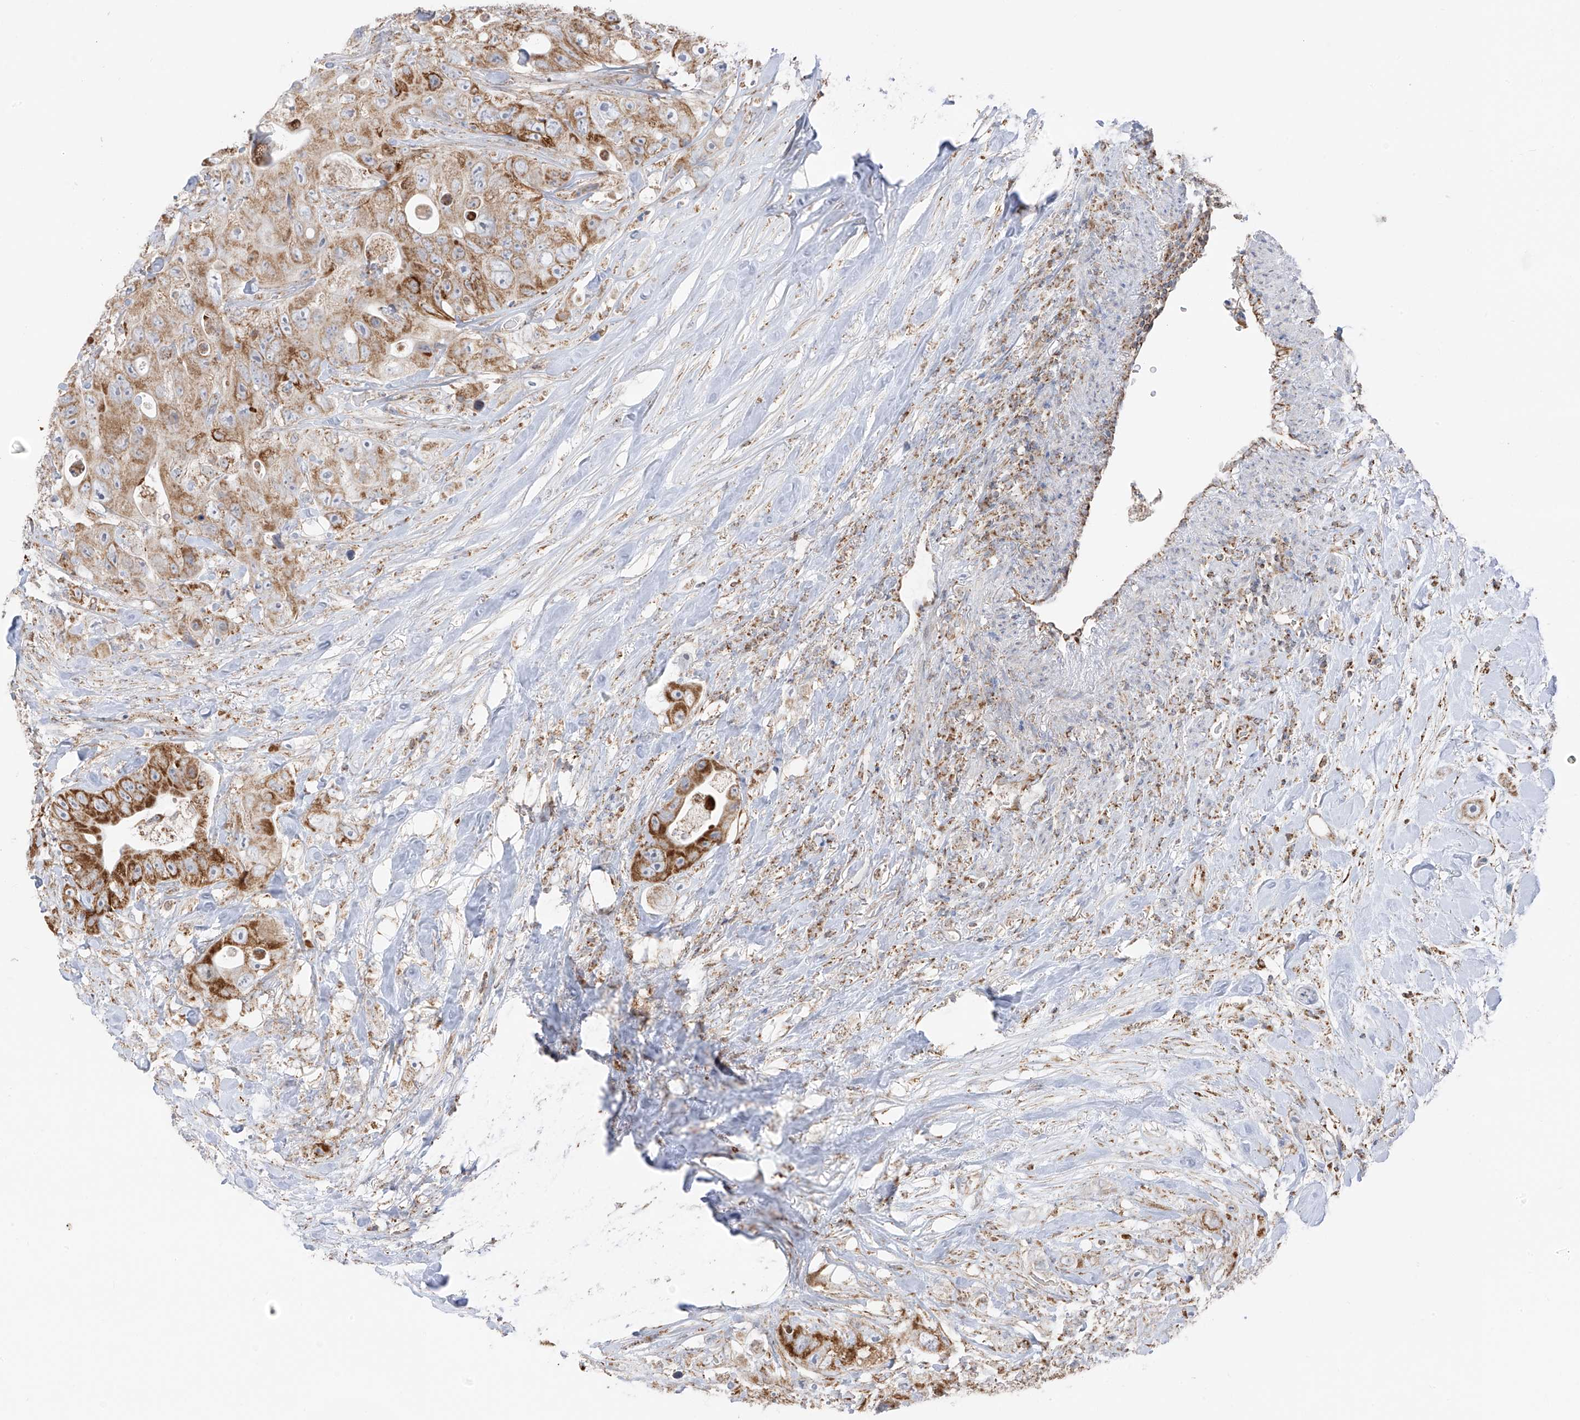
{"staining": {"intensity": "moderate", "quantity": ">75%", "location": "cytoplasmic/membranous"}, "tissue": "colorectal cancer", "cell_type": "Tumor cells", "image_type": "cancer", "snomed": [{"axis": "morphology", "description": "Adenocarcinoma, NOS"}, {"axis": "topography", "description": "Colon"}], "caption": "Immunohistochemical staining of human adenocarcinoma (colorectal) demonstrates medium levels of moderate cytoplasmic/membranous positivity in approximately >75% of tumor cells.", "gene": "ETHE1", "patient": {"sex": "female", "age": 46}}